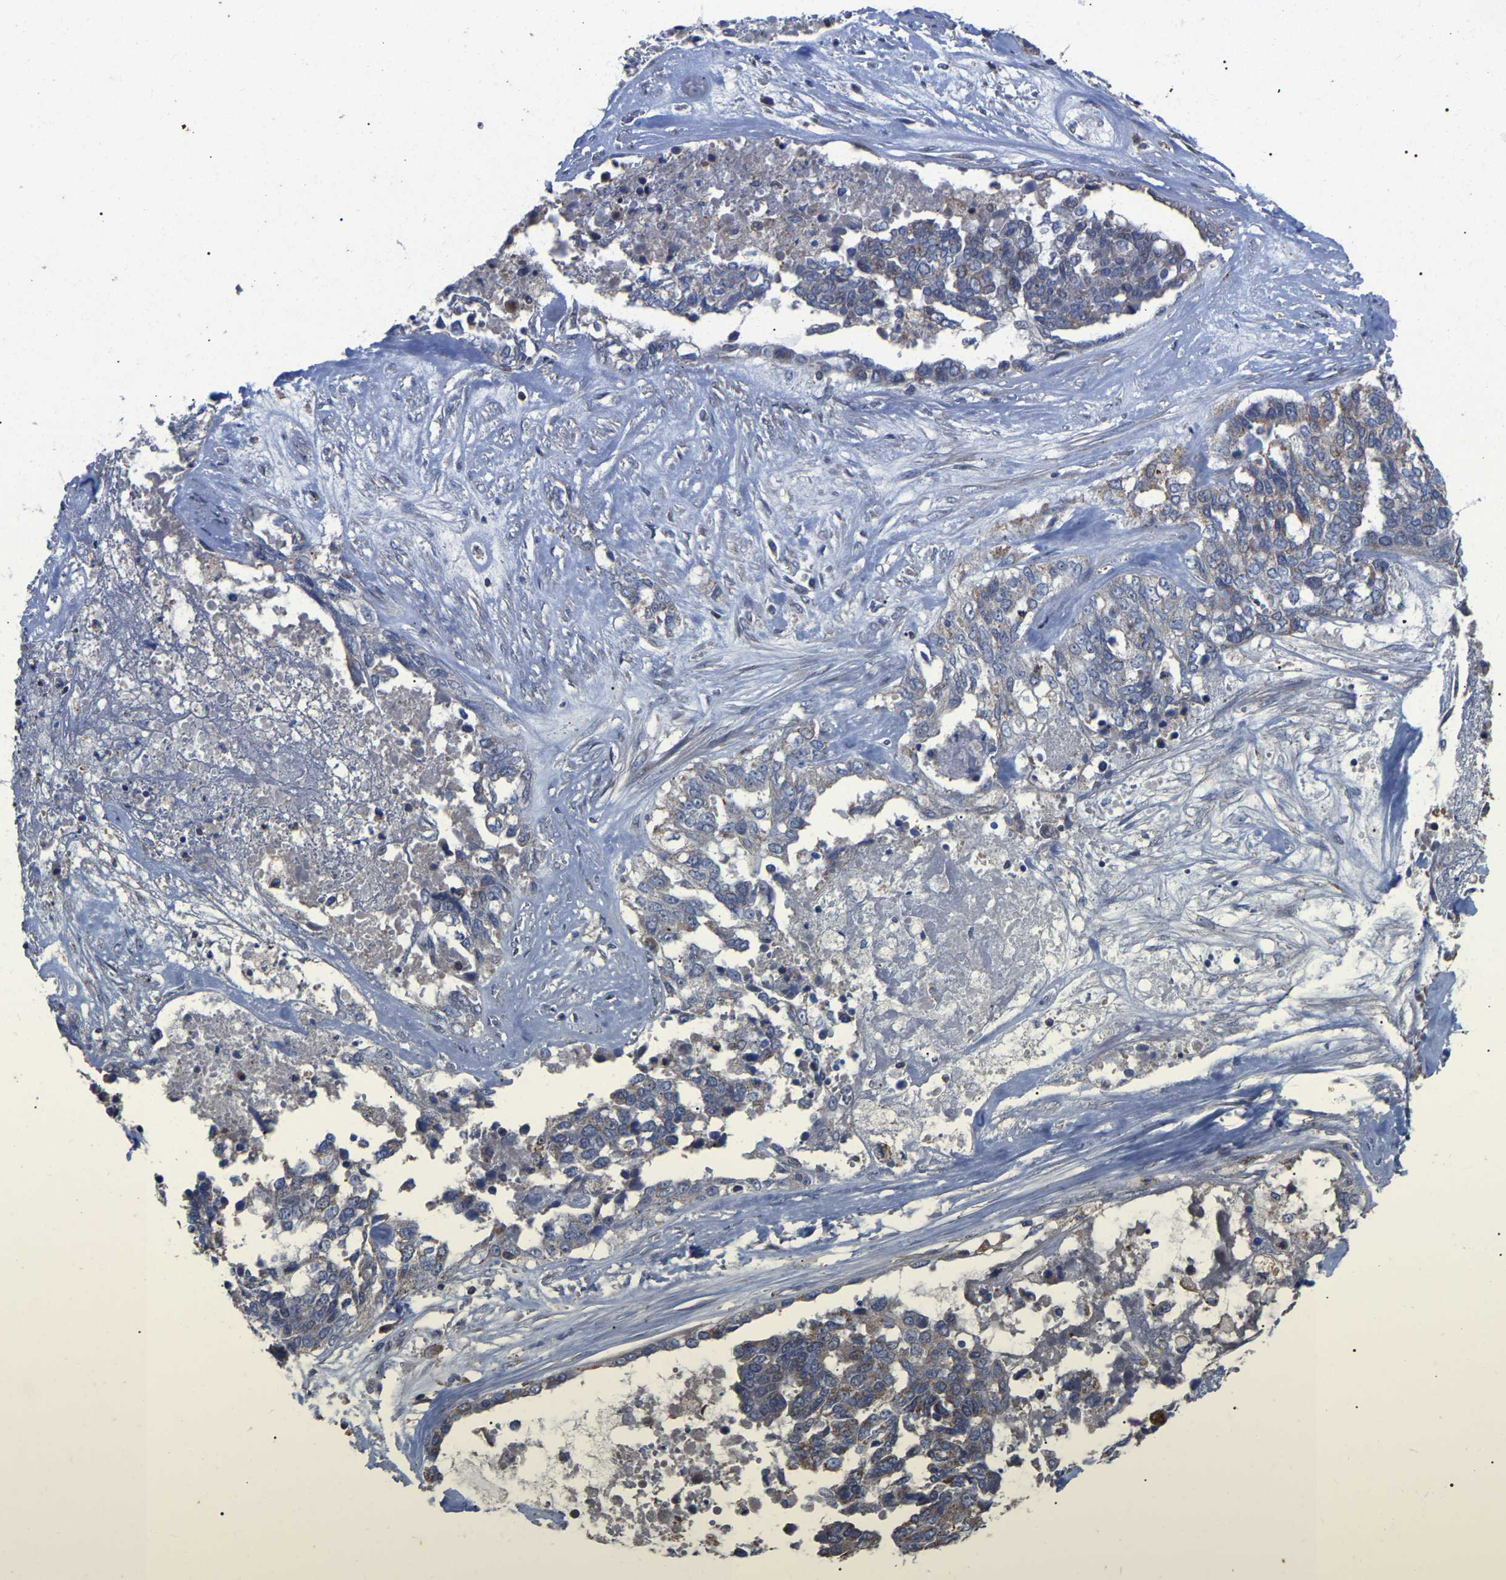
{"staining": {"intensity": "negative", "quantity": "none", "location": "none"}, "tissue": "ovarian cancer", "cell_type": "Tumor cells", "image_type": "cancer", "snomed": [{"axis": "morphology", "description": "Cystadenocarcinoma, serous, NOS"}, {"axis": "topography", "description": "Ovary"}], "caption": "An immunohistochemistry (IHC) photomicrograph of serous cystadenocarcinoma (ovarian) is shown. There is no staining in tumor cells of serous cystadenocarcinoma (ovarian).", "gene": "FAM171A2", "patient": {"sex": "female", "age": 44}}